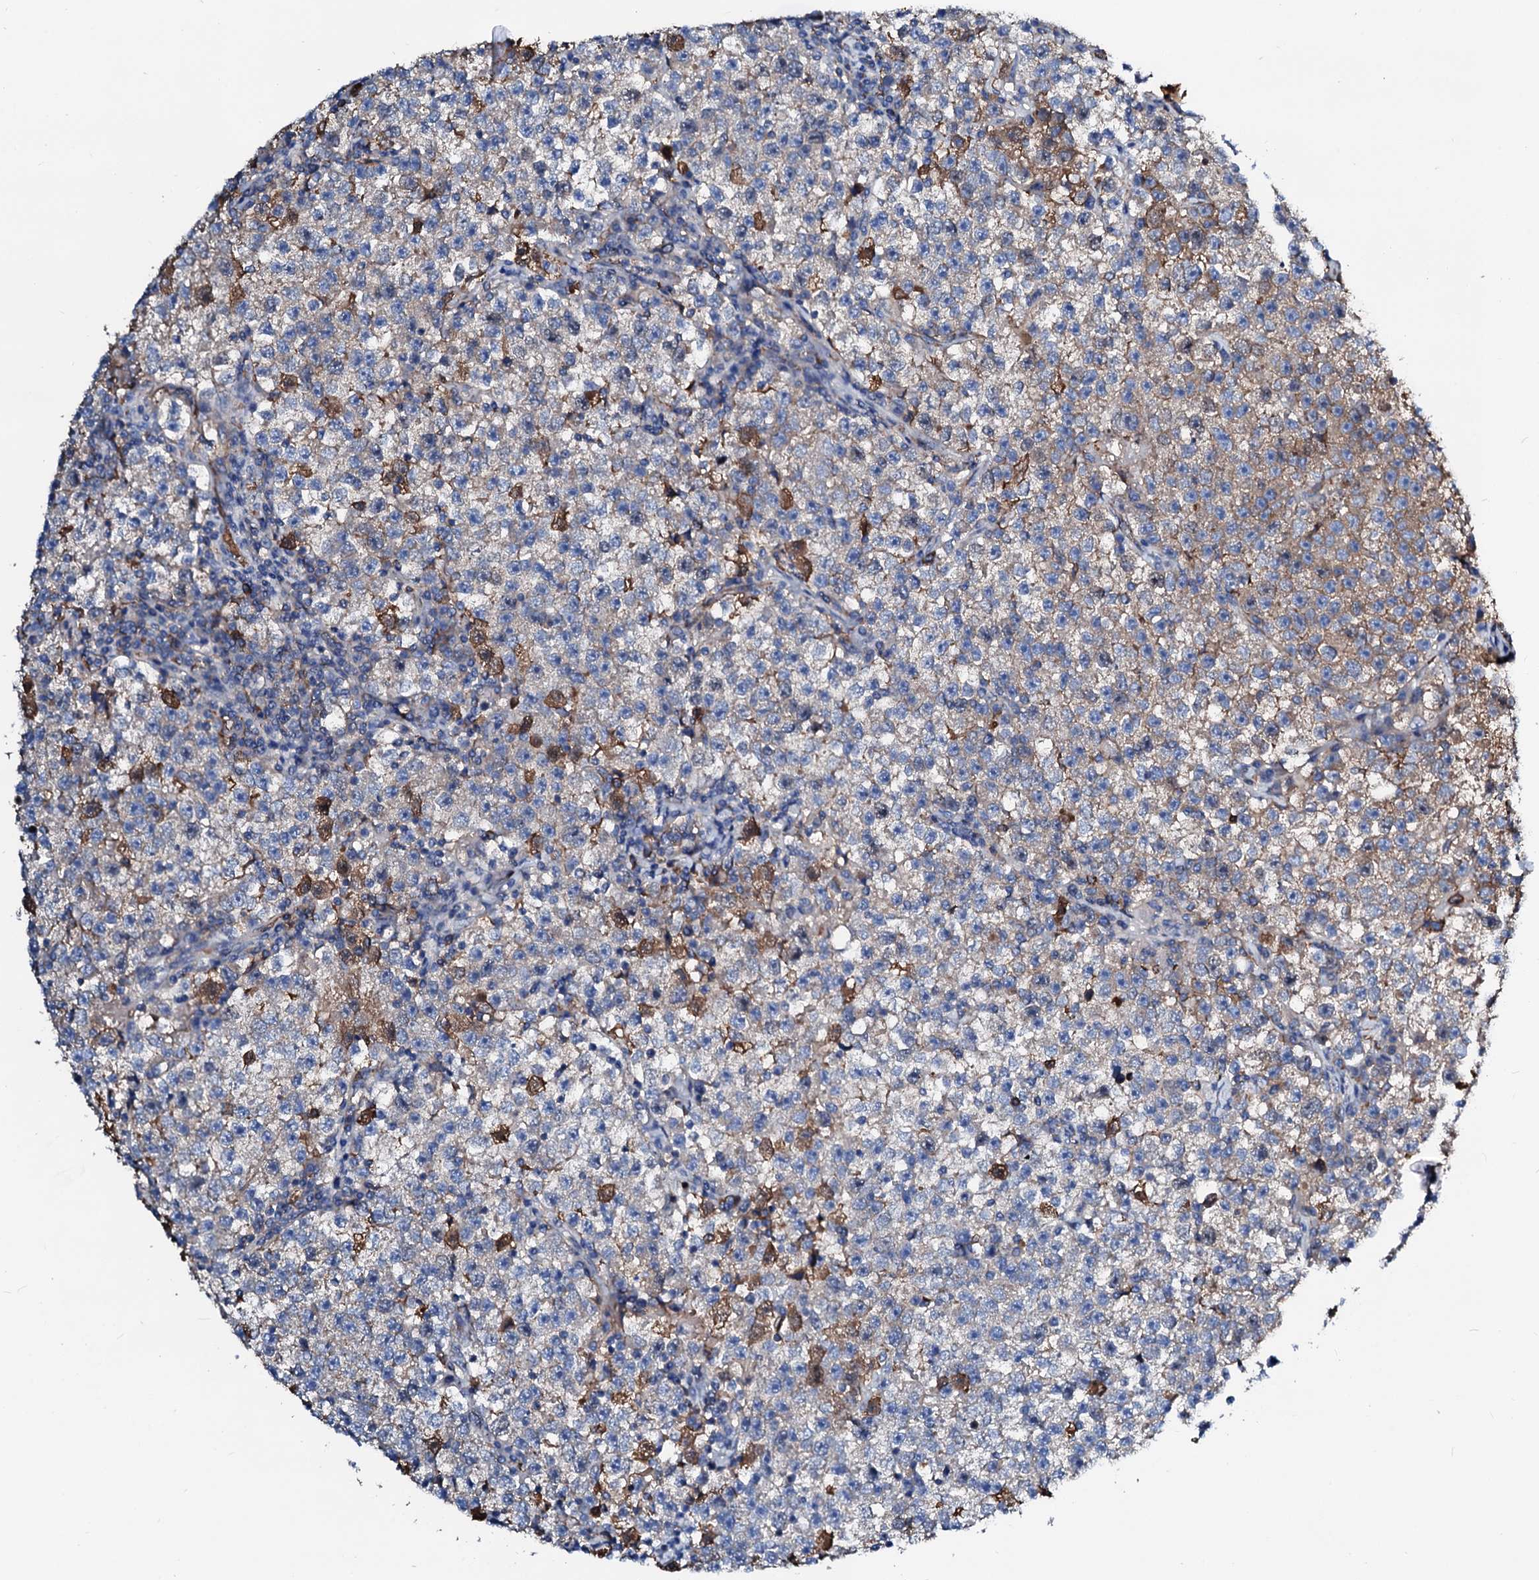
{"staining": {"intensity": "weak", "quantity": "<25%", "location": "cytoplasmic/membranous"}, "tissue": "testis cancer", "cell_type": "Tumor cells", "image_type": "cancer", "snomed": [{"axis": "morphology", "description": "Seminoma, NOS"}, {"axis": "topography", "description": "Testis"}], "caption": "The immunohistochemistry micrograph has no significant staining in tumor cells of testis cancer (seminoma) tissue. (Immunohistochemistry, brightfield microscopy, high magnification).", "gene": "CSKMT", "patient": {"sex": "male", "age": 22}}